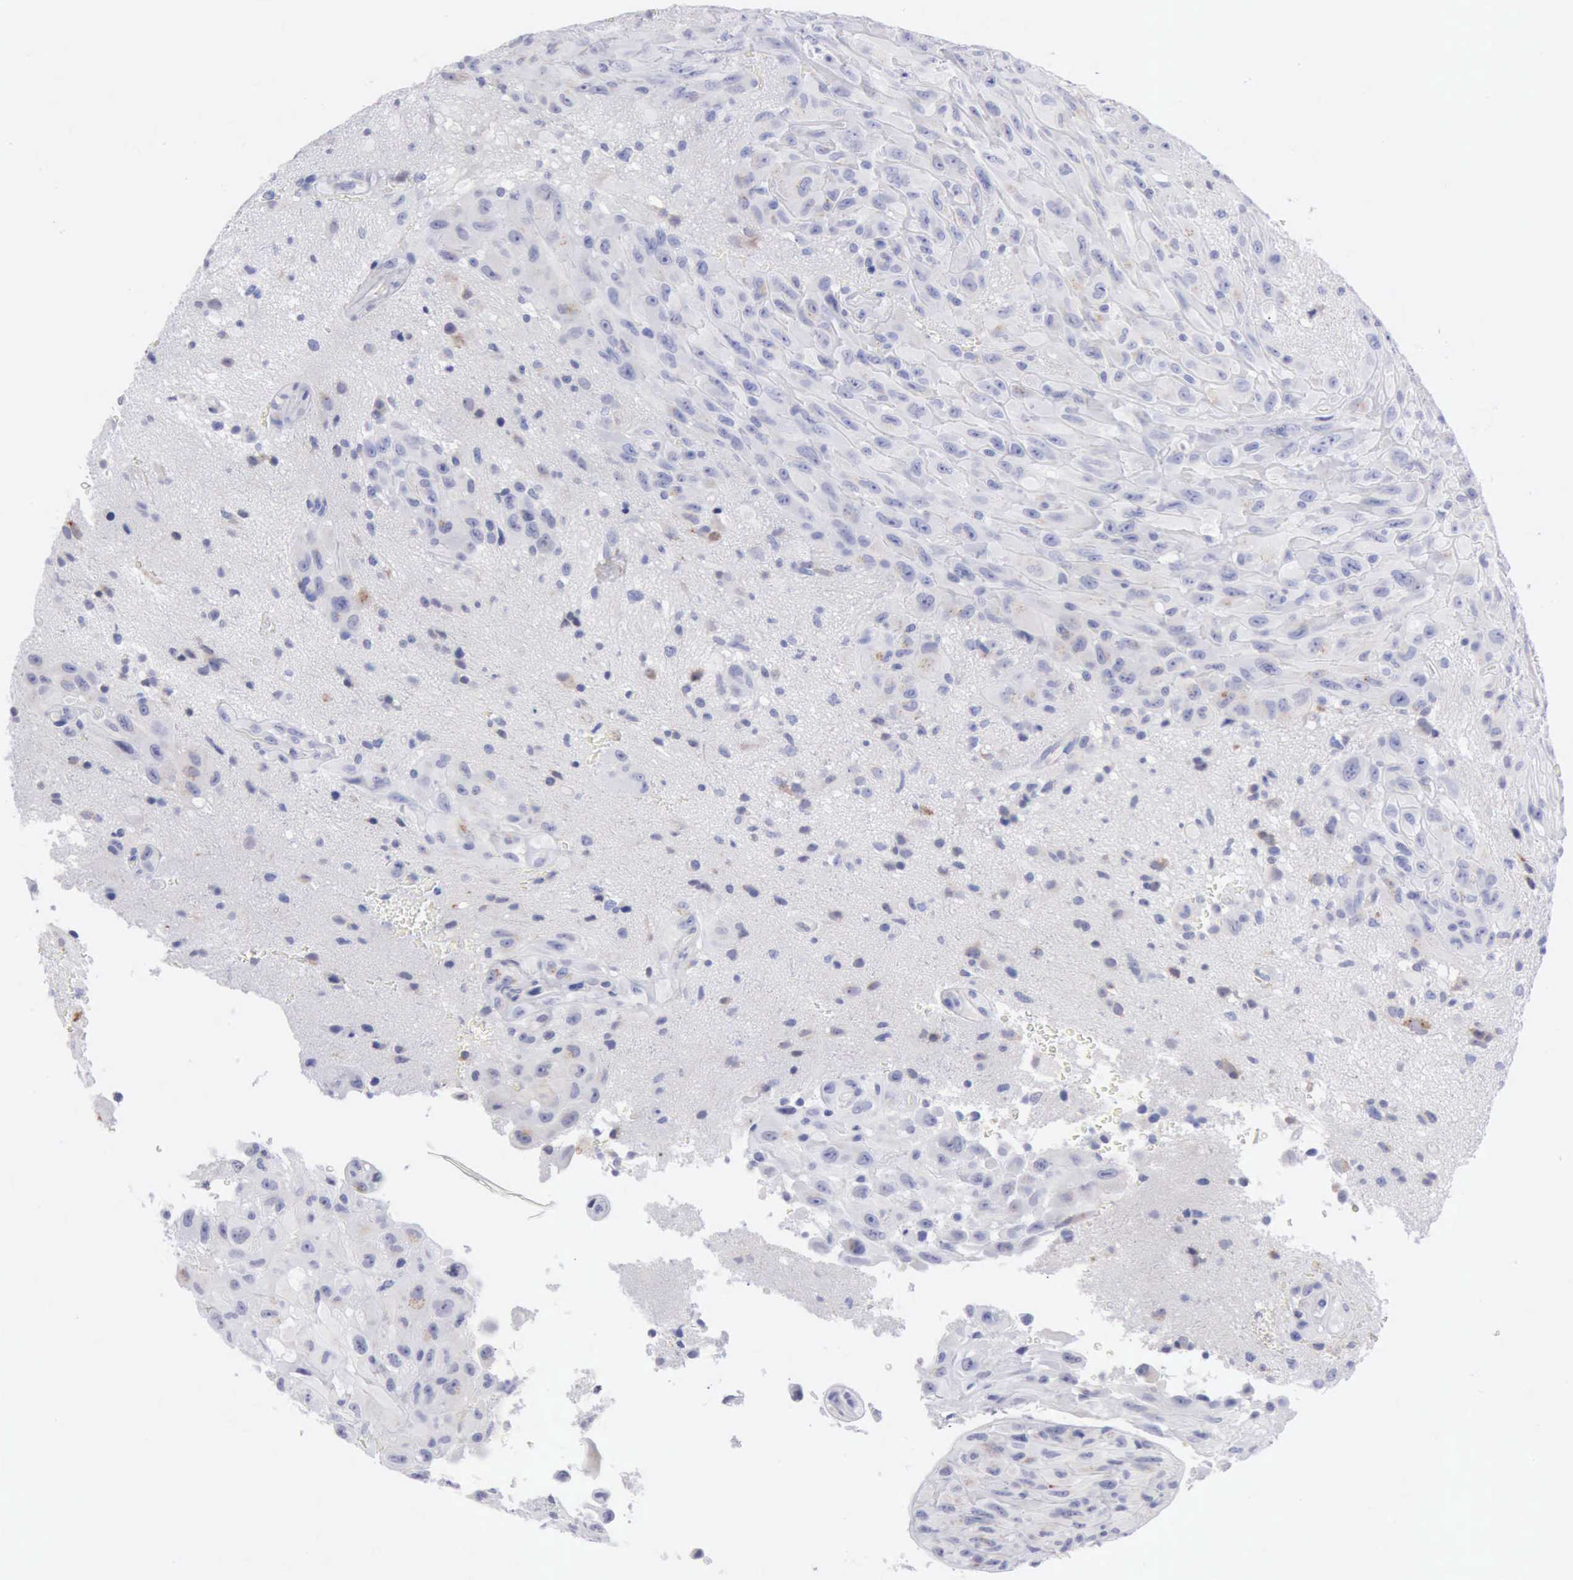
{"staining": {"intensity": "negative", "quantity": "none", "location": "none"}, "tissue": "glioma", "cell_type": "Tumor cells", "image_type": "cancer", "snomed": [{"axis": "morphology", "description": "Glioma, malignant, High grade"}, {"axis": "topography", "description": "Brain"}], "caption": "Immunohistochemistry micrograph of human malignant high-grade glioma stained for a protein (brown), which exhibits no expression in tumor cells. (DAB (3,3'-diaminobenzidine) immunohistochemistry visualized using brightfield microscopy, high magnification).", "gene": "ANGEL1", "patient": {"sex": "male", "age": 48}}